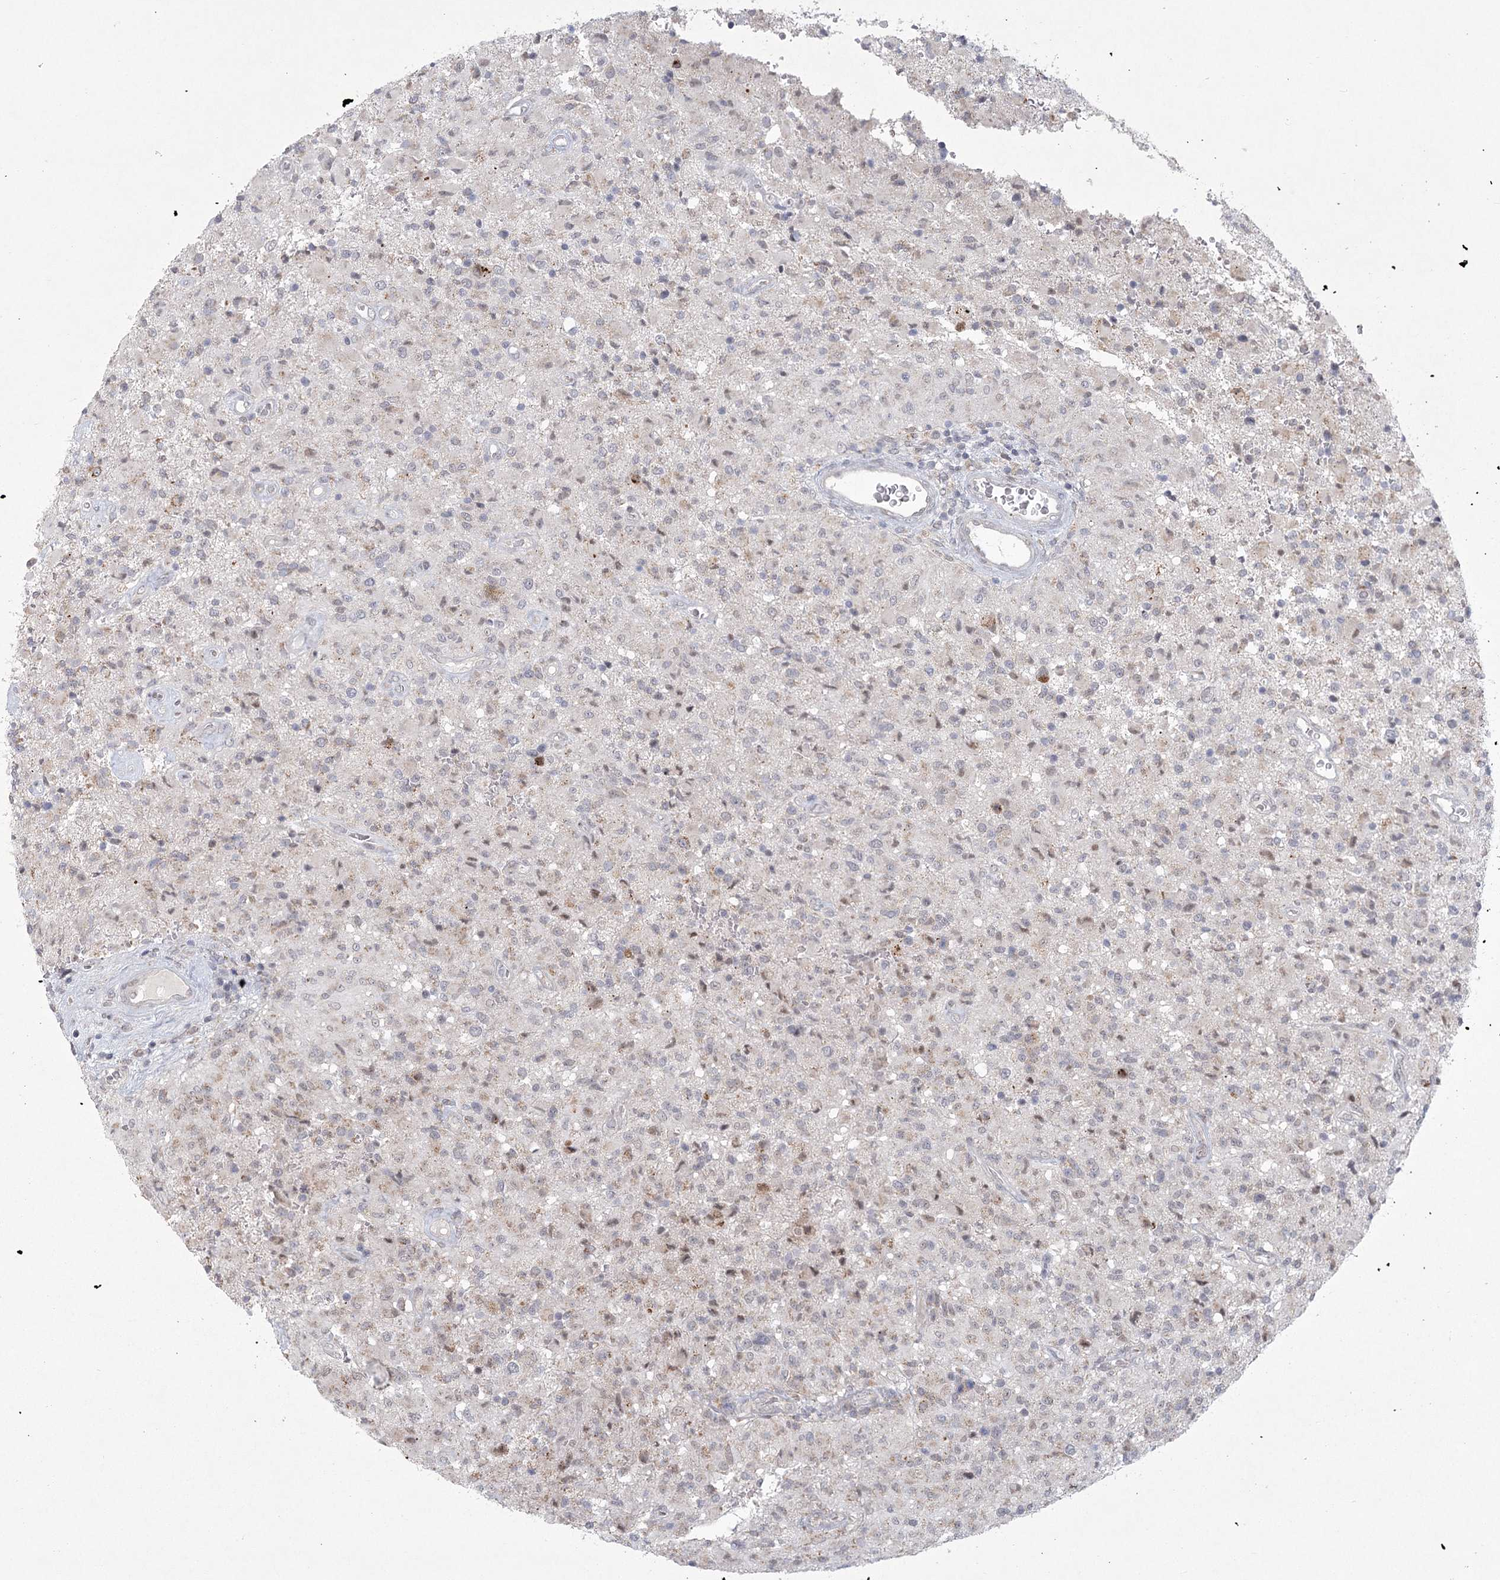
{"staining": {"intensity": "weak", "quantity": "<25%", "location": "cytoplasmic/membranous"}, "tissue": "glioma", "cell_type": "Tumor cells", "image_type": "cancer", "snomed": [{"axis": "morphology", "description": "Glioma, malignant, High grade"}, {"axis": "topography", "description": "Brain"}], "caption": "A high-resolution photomicrograph shows IHC staining of glioma, which demonstrates no significant positivity in tumor cells.", "gene": "CIB4", "patient": {"sex": "female", "age": 57}}